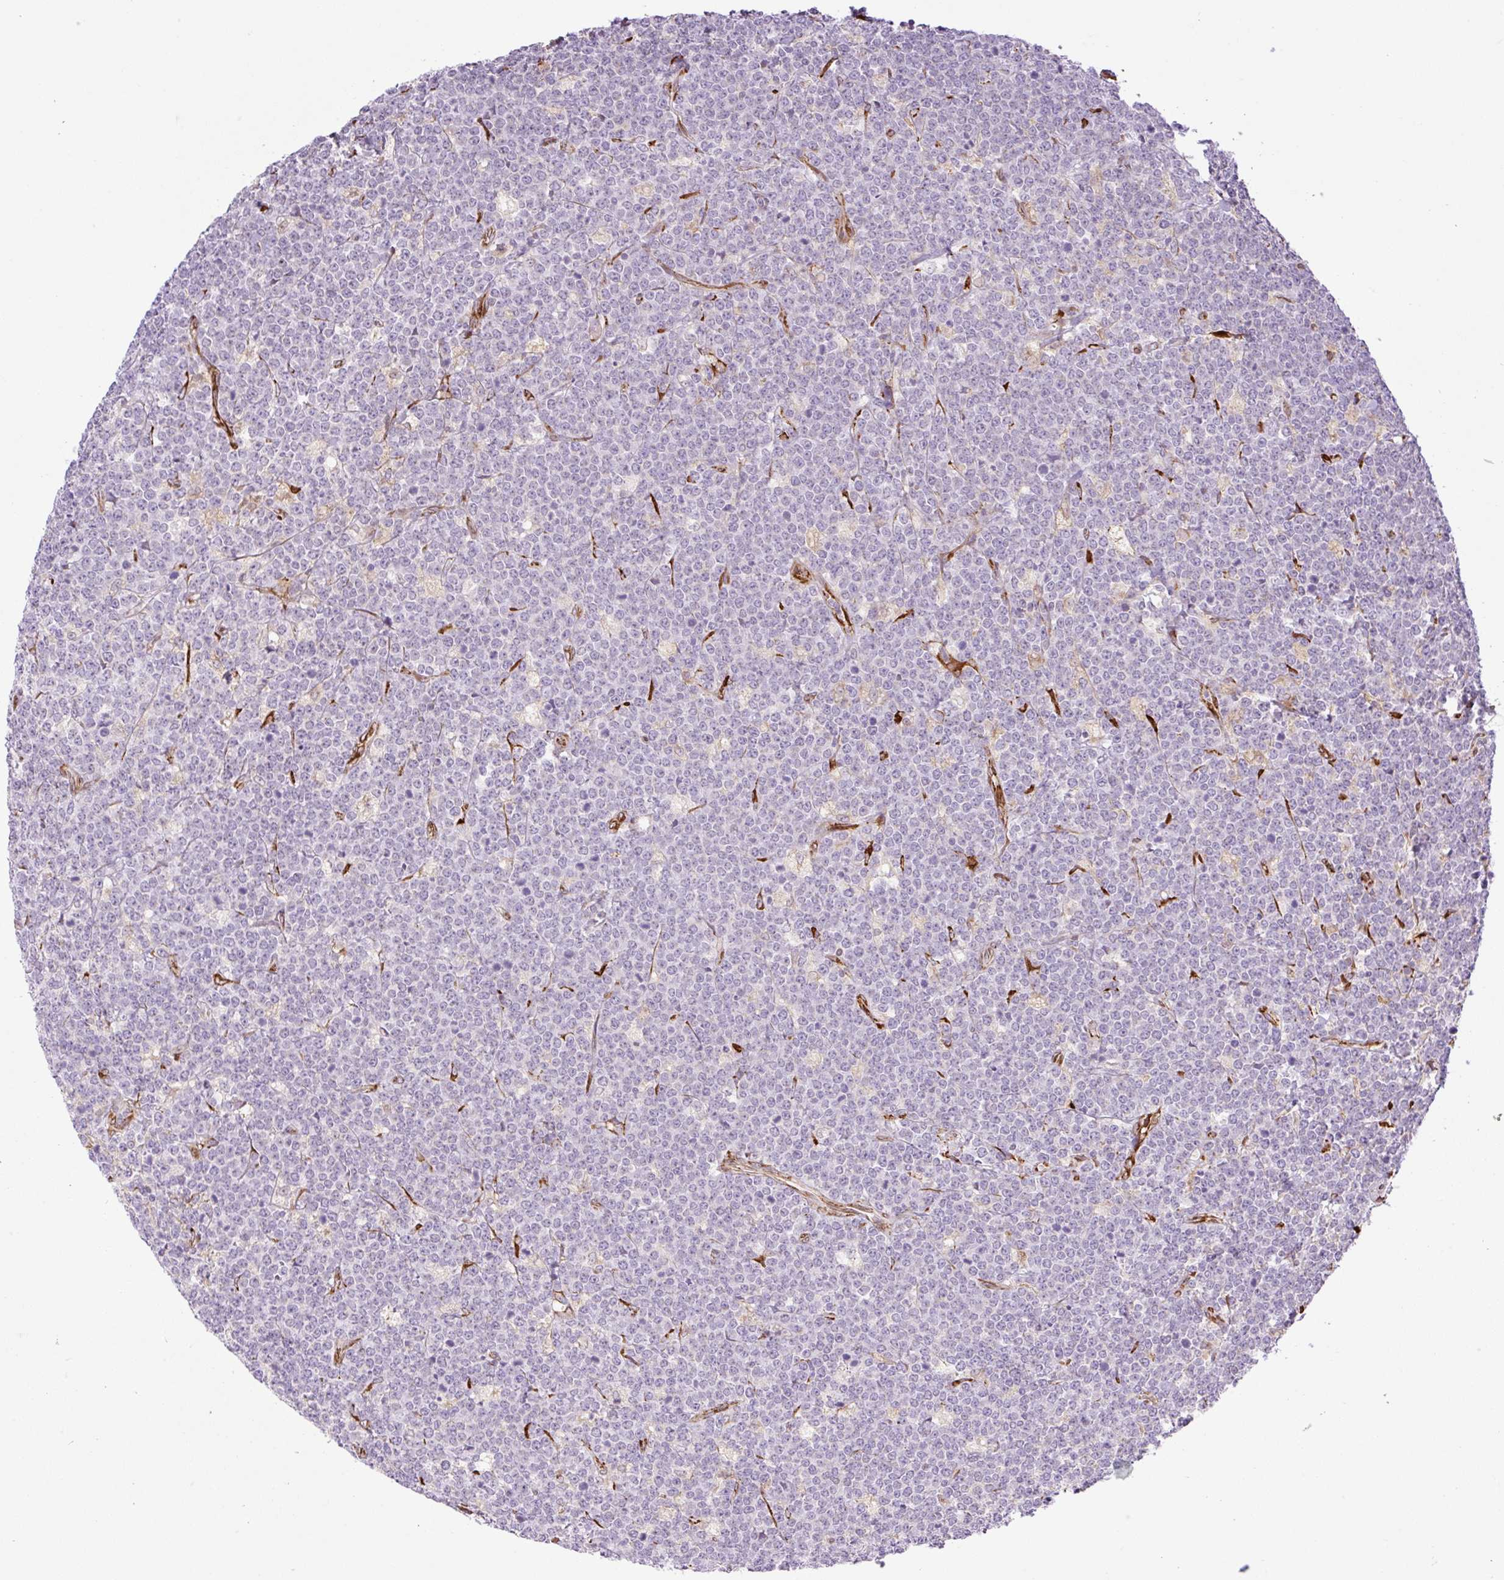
{"staining": {"intensity": "negative", "quantity": "none", "location": "none"}, "tissue": "lymphoma", "cell_type": "Tumor cells", "image_type": "cancer", "snomed": [{"axis": "morphology", "description": "Malignant lymphoma, non-Hodgkin's type, High grade"}, {"axis": "topography", "description": "Small intestine"}, {"axis": "topography", "description": "Colon"}], "caption": "Immunohistochemistry (IHC) of high-grade malignant lymphoma, non-Hodgkin's type exhibits no expression in tumor cells. Nuclei are stained in blue.", "gene": "RAB30", "patient": {"sex": "male", "age": 8}}